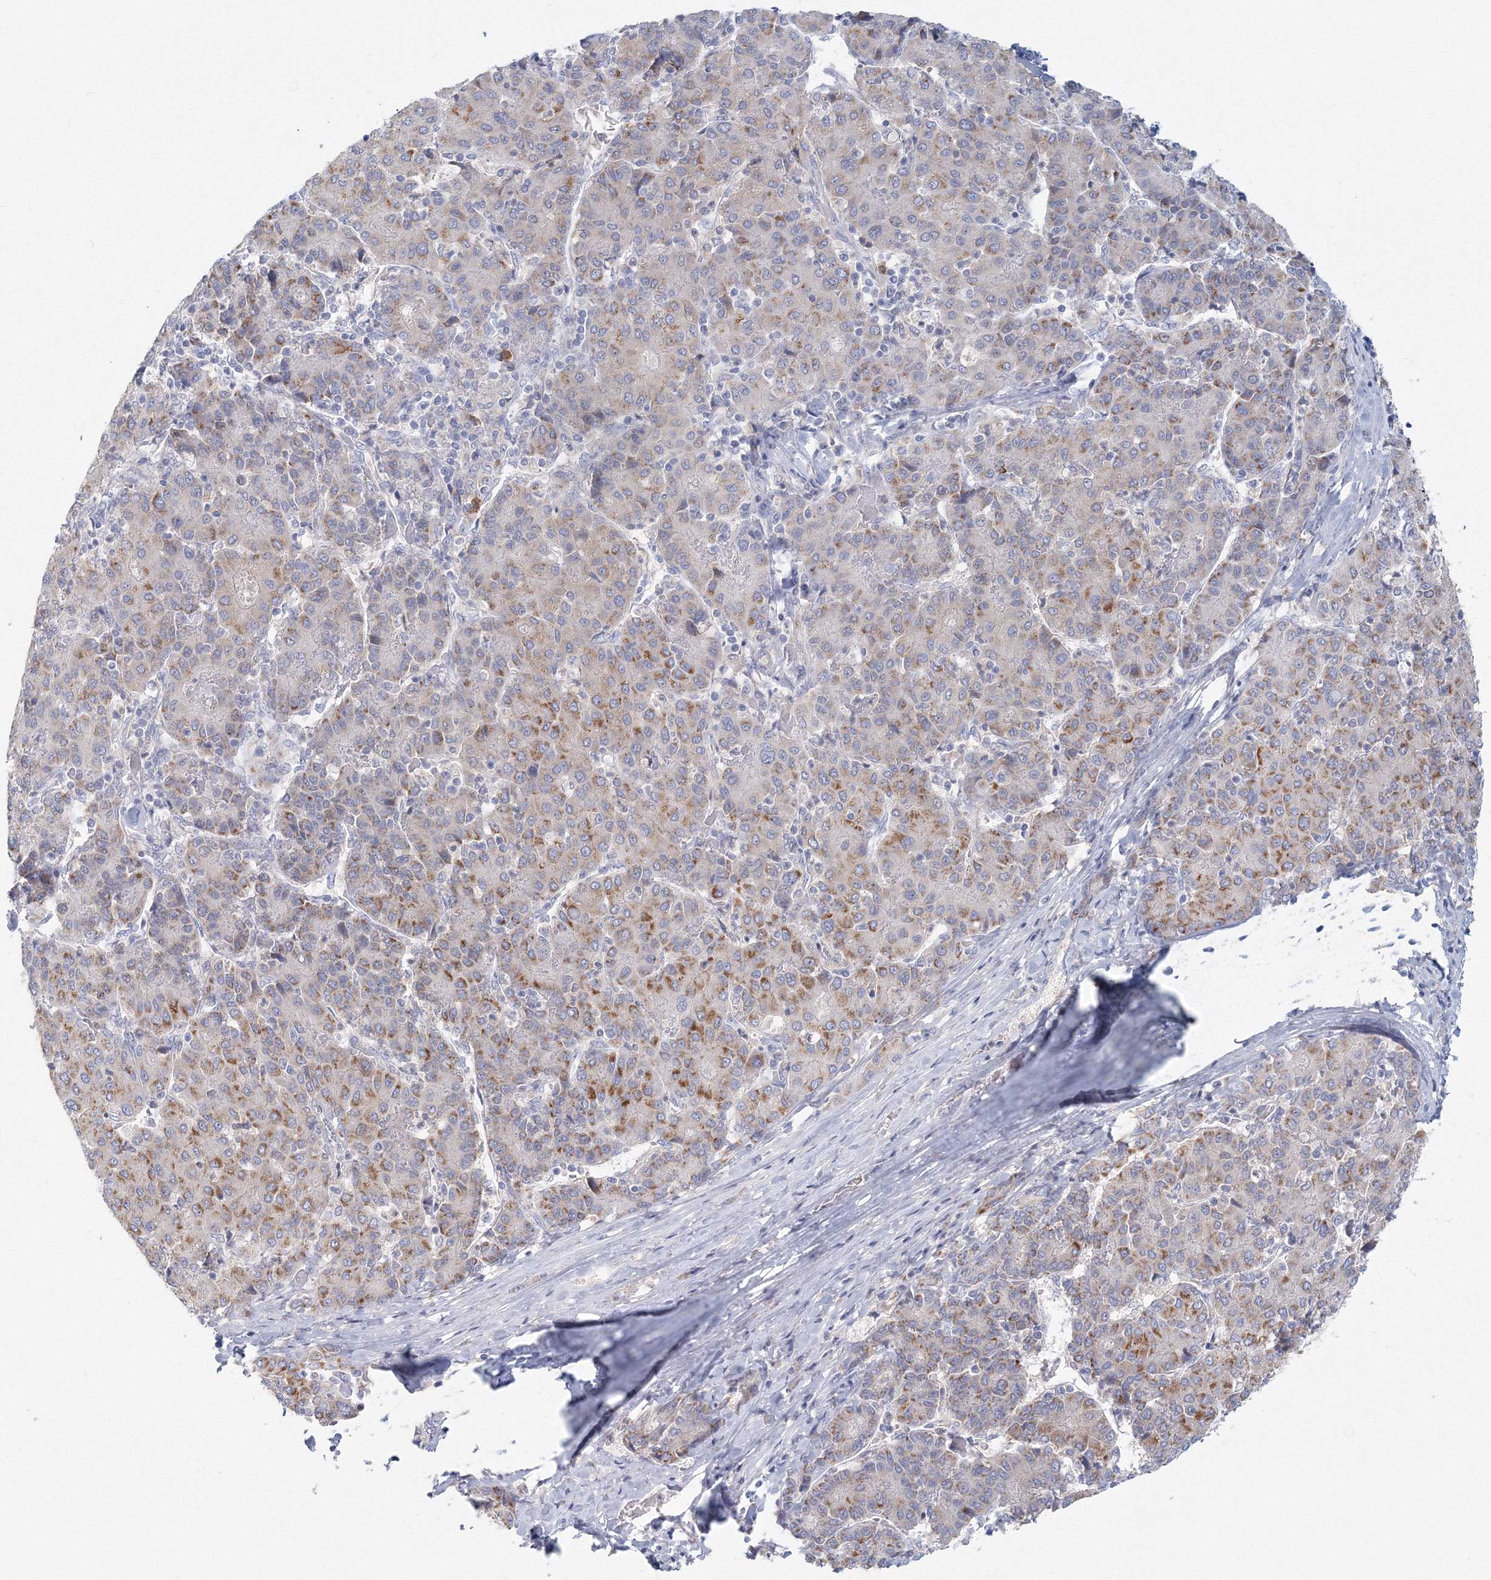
{"staining": {"intensity": "moderate", "quantity": "25%-75%", "location": "cytoplasmic/membranous"}, "tissue": "liver cancer", "cell_type": "Tumor cells", "image_type": "cancer", "snomed": [{"axis": "morphology", "description": "Carcinoma, Hepatocellular, NOS"}, {"axis": "topography", "description": "Liver"}], "caption": "High-magnification brightfield microscopy of hepatocellular carcinoma (liver) stained with DAB (brown) and counterstained with hematoxylin (blue). tumor cells exhibit moderate cytoplasmic/membranous positivity is present in approximately25%-75% of cells.", "gene": "TACC2", "patient": {"sex": "male", "age": 65}}